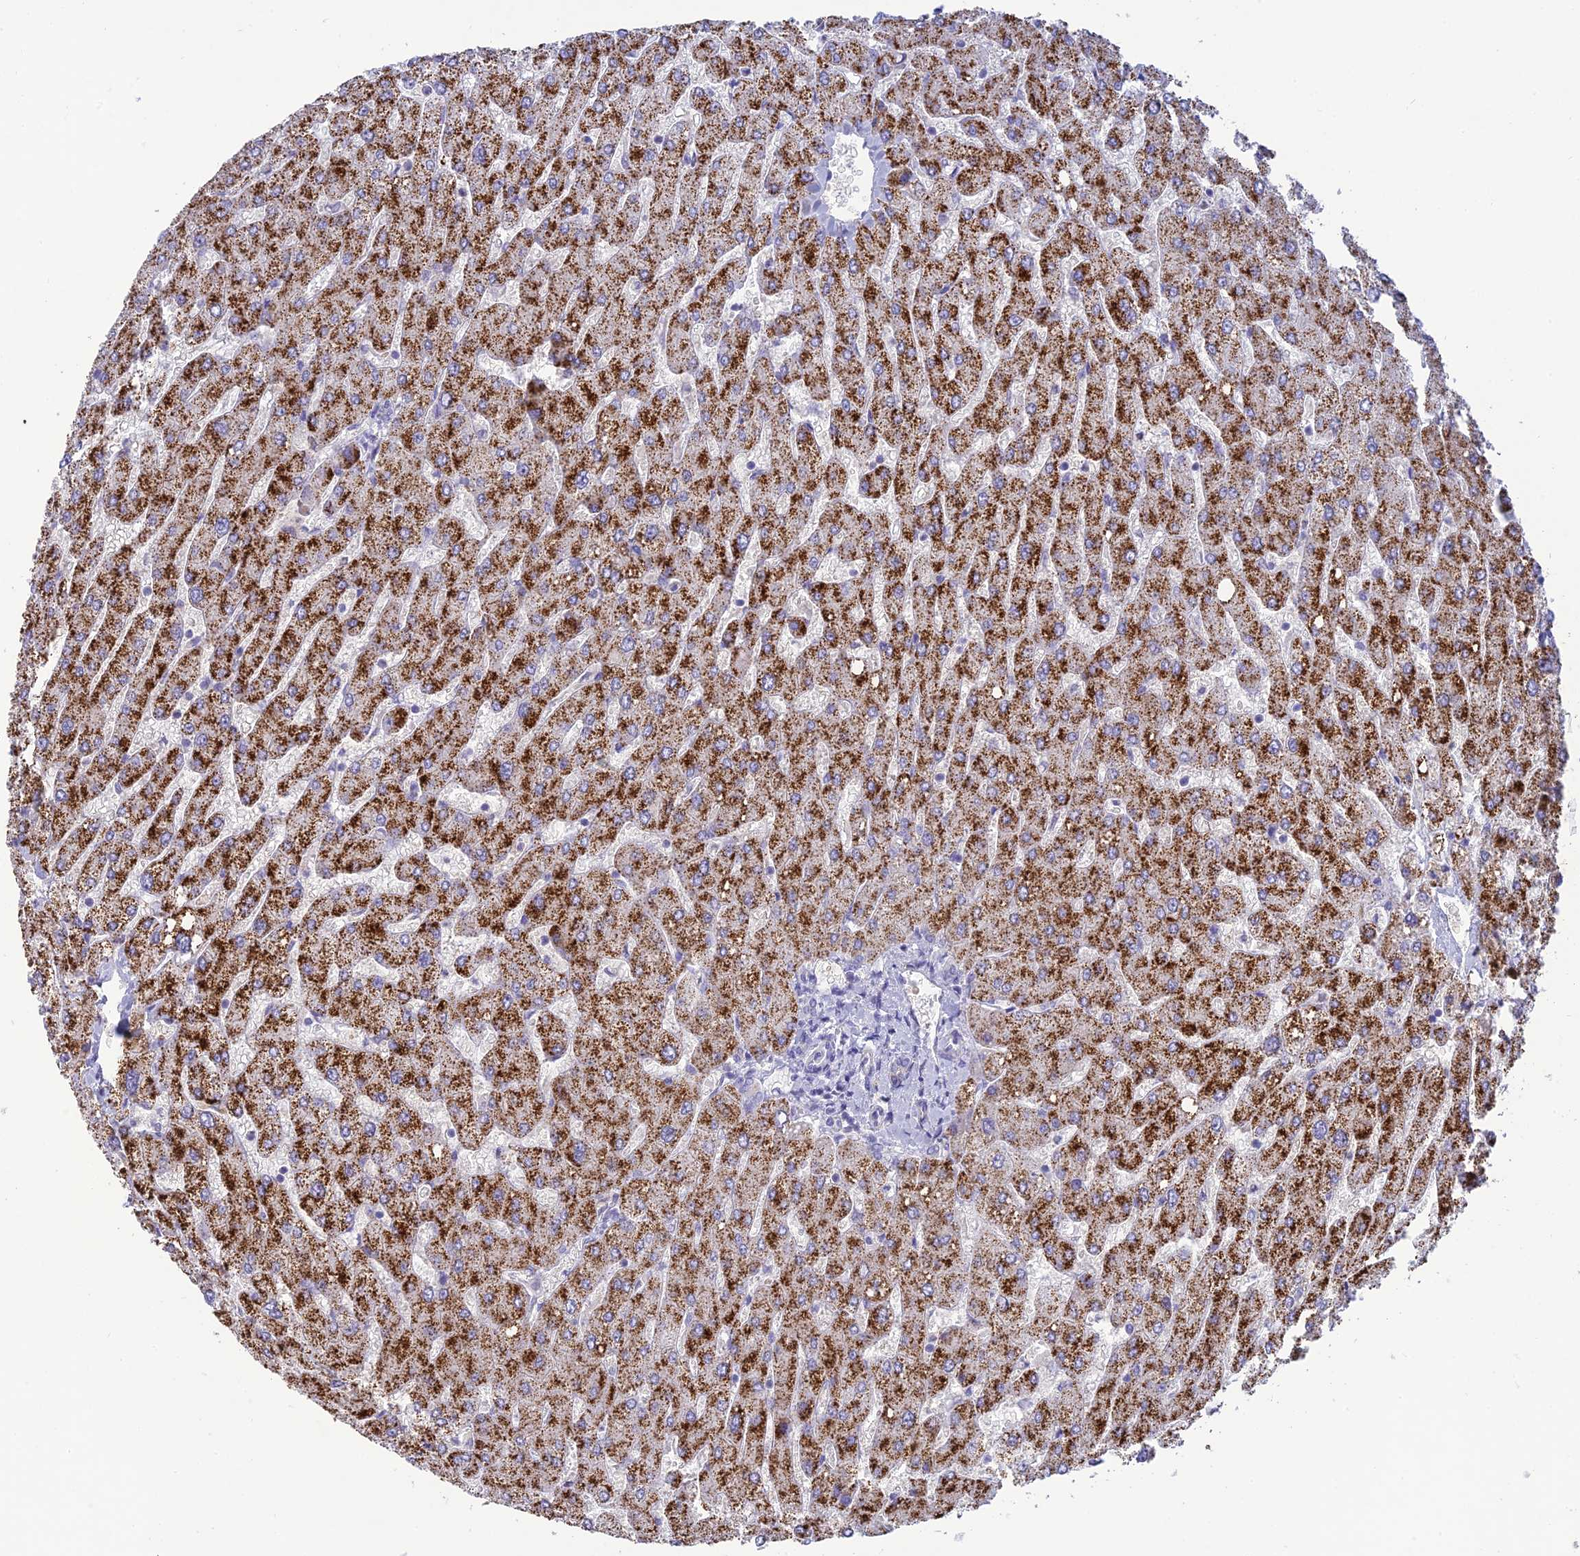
{"staining": {"intensity": "negative", "quantity": "none", "location": "none"}, "tissue": "liver", "cell_type": "Cholangiocytes", "image_type": "normal", "snomed": [{"axis": "morphology", "description": "Normal tissue, NOS"}, {"axis": "topography", "description": "Liver"}], "caption": "The immunohistochemistry (IHC) image has no significant expression in cholangiocytes of liver.", "gene": "MAL2", "patient": {"sex": "male", "age": 55}}